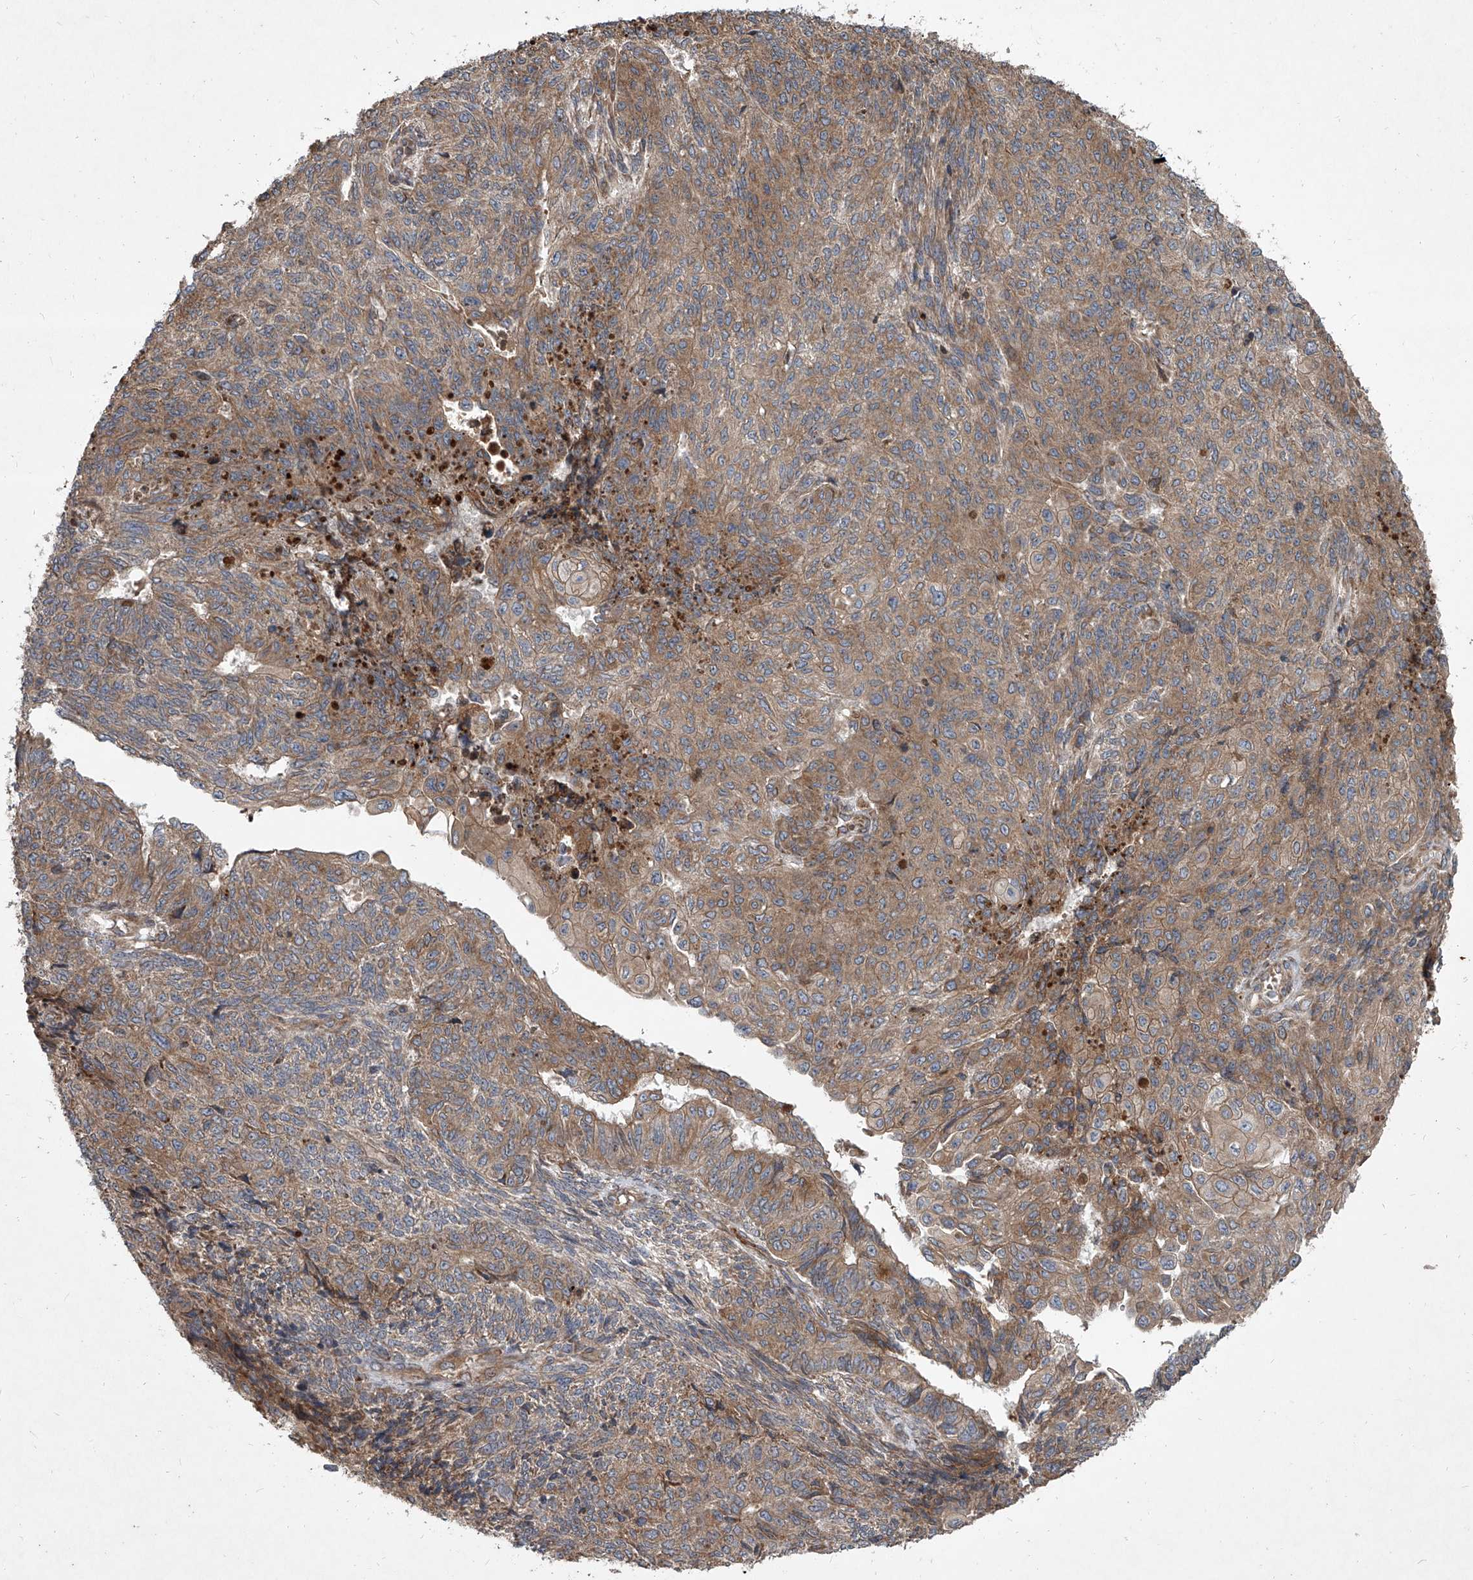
{"staining": {"intensity": "moderate", "quantity": ">75%", "location": "cytoplasmic/membranous"}, "tissue": "endometrial cancer", "cell_type": "Tumor cells", "image_type": "cancer", "snomed": [{"axis": "morphology", "description": "Adenocarcinoma, NOS"}, {"axis": "topography", "description": "Endometrium"}], "caption": "Immunohistochemical staining of human adenocarcinoma (endometrial) displays medium levels of moderate cytoplasmic/membranous protein positivity in about >75% of tumor cells. (DAB IHC, brown staining for protein, blue staining for nuclei).", "gene": "EVA1C", "patient": {"sex": "female", "age": 32}}